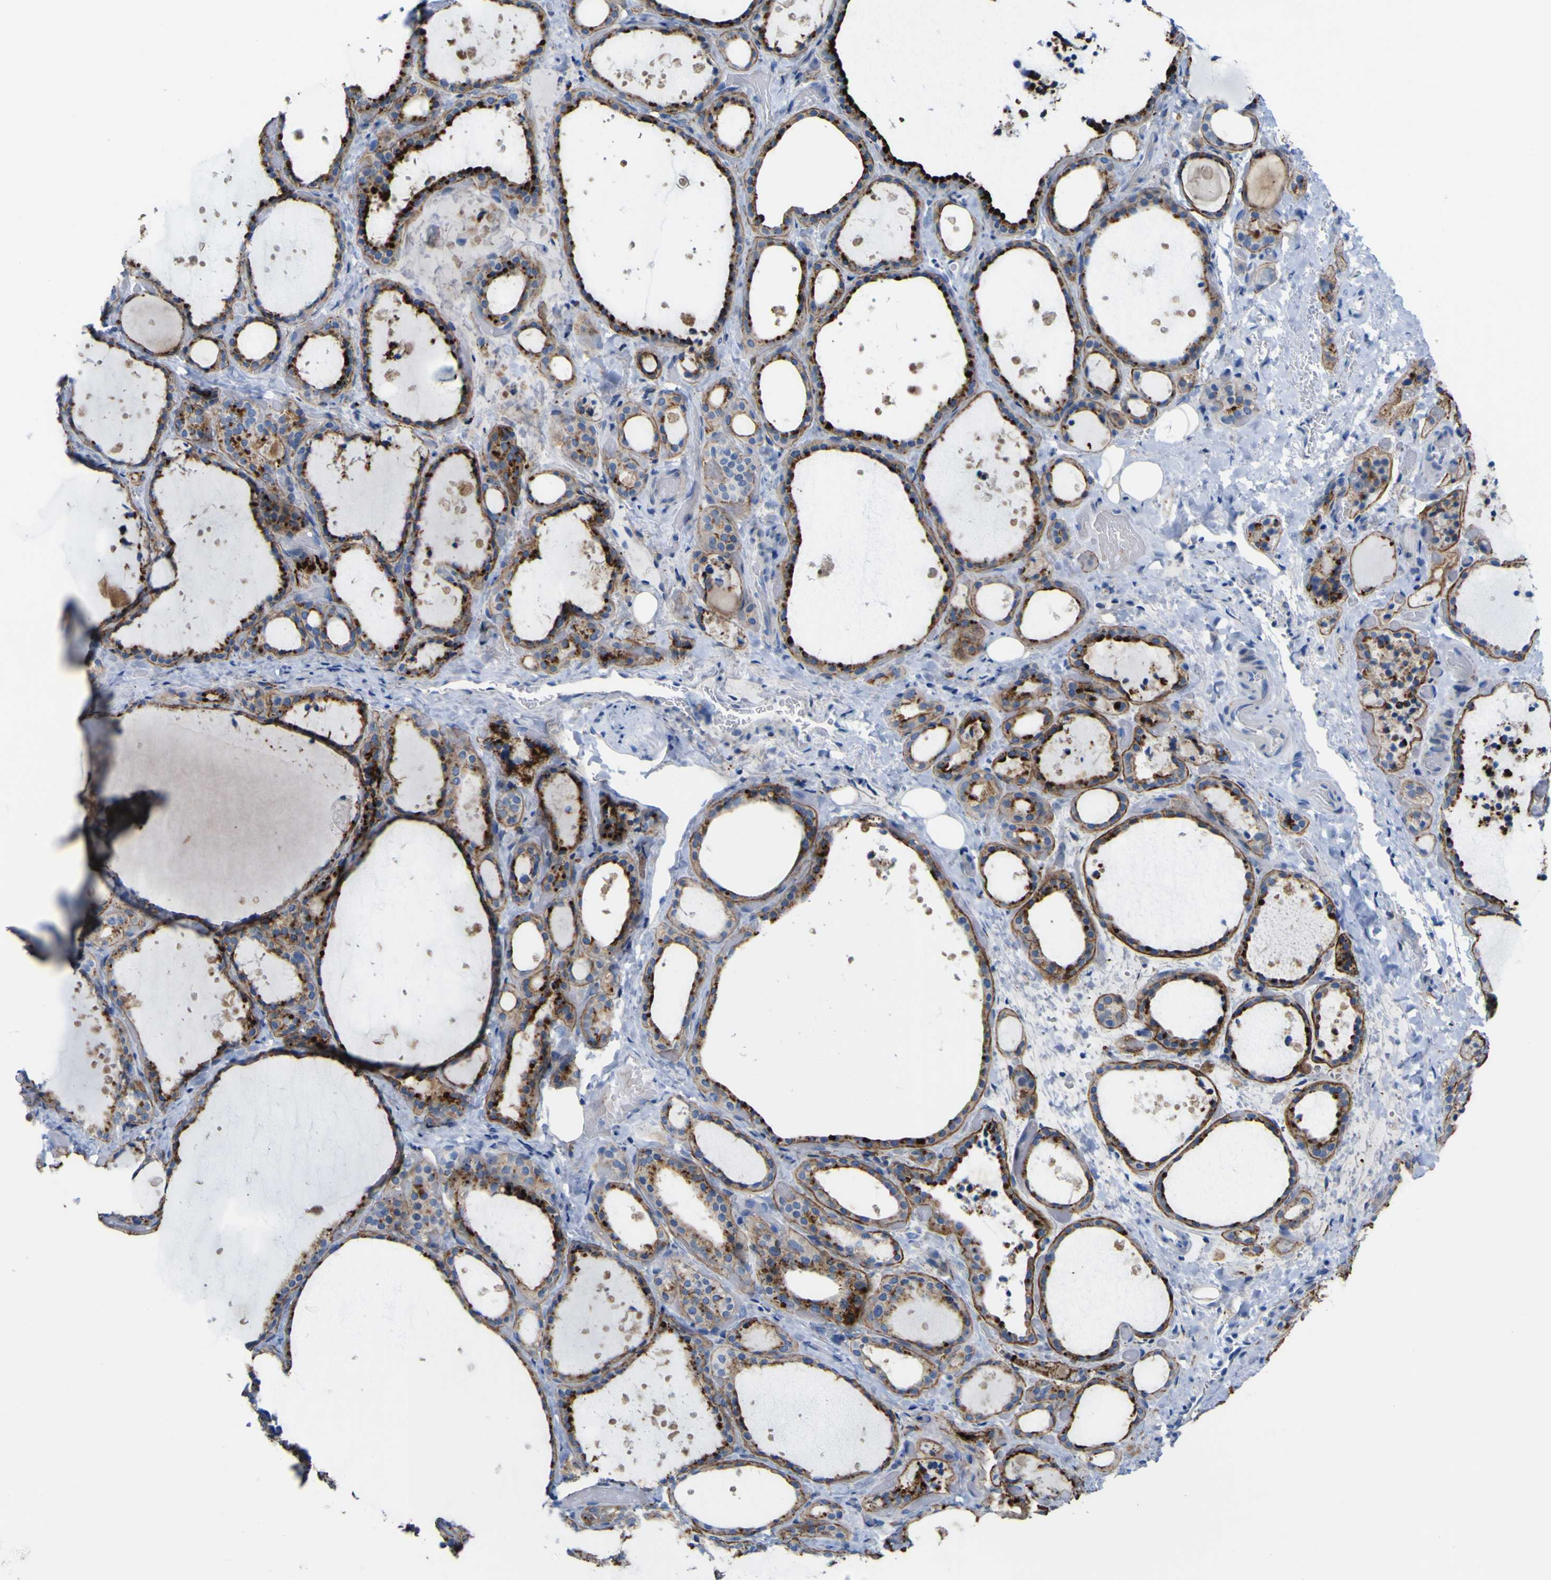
{"staining": {"intensity": "strong", "quantity": ">75%", "location": "cytoplasmic/membranous"}, "tissue": "thyroid gland", "cell_type": "Glandular cells", "image_type": "normal", "snomed": [{"axis": "morphology", "description": "Normal tissue, NOS"}, {"axis": "topography", "description": "Thyroid gland"}], "caption": "Immunohistochemistry (DAB) staining of benign human thyroid gland exhibits strong cytoplasmic/membranous protein expression in about >75% of glandular cells. The staining was performed using DAB, with brown indicating positive protein expression. Nuclei are stained blue with hematoxylin.", "gene": "PTPRF", "patient": {"sex": "female", "age": 44}}